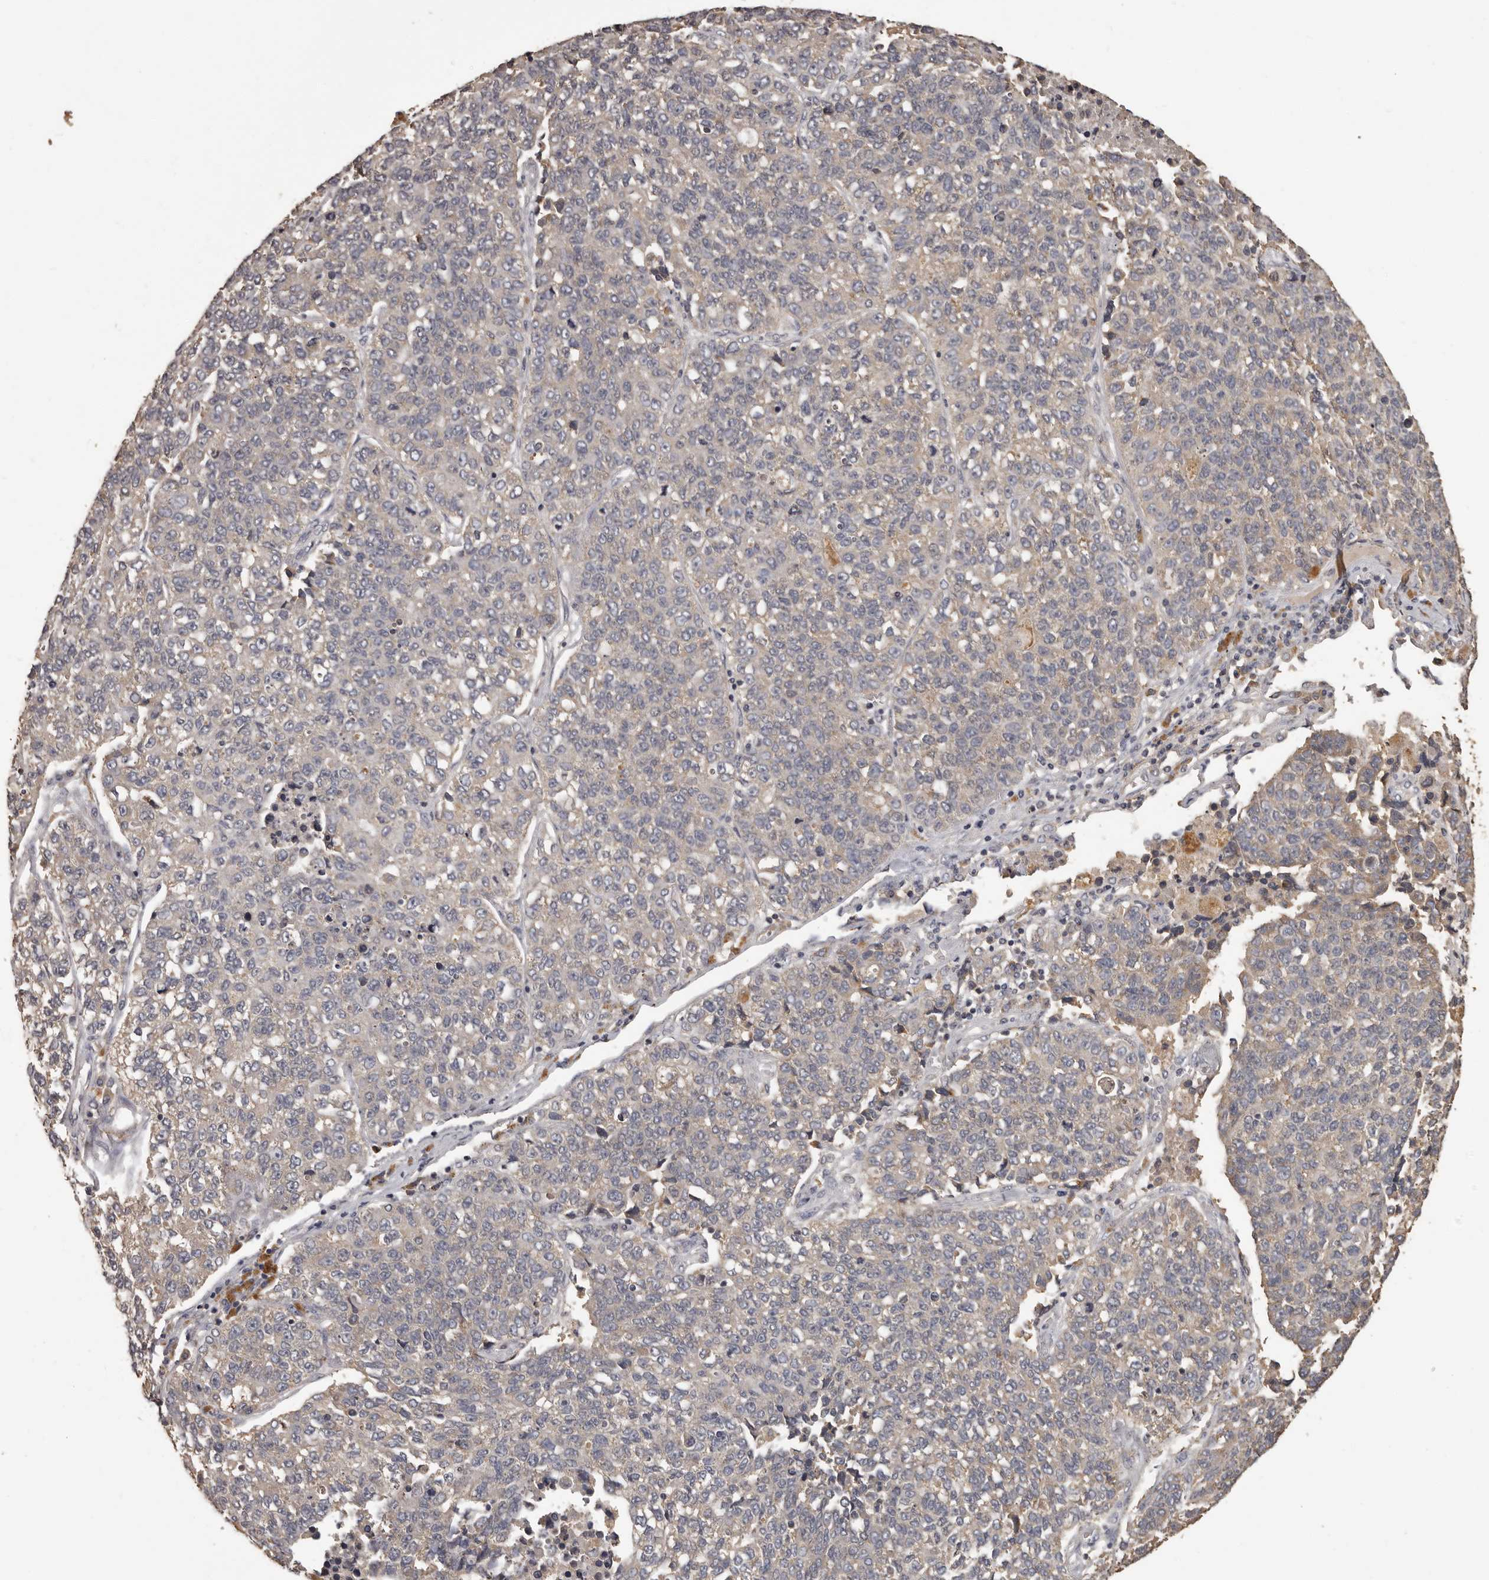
{"staining": {"intensity": "weak", "quantity": "<25%", "location": "cytoplasmic/membranous"}, "tissue": "lung cancer", "cell_type": "Tumor cells", "image_type": "cancer", "snomed": [{"axis": "morphology", "description": "Adenocarcinoma, NOS"}, {"axis": "topography", "description": "Lung"}], "caption": "High magnification brightfield microscopy of lung cancer (adenocarcinoma) stained with DAB (3,3'-diaminobenzidine) (brown) and counterstained with hematoxylin (blue): tumor cells show no significant staining. (DAB (3,3'-diaminobenzidine) IHC with hematoxylin counter stain).", "gene": "MGAT5", "patient": {"sex": "male", "age": 49}}